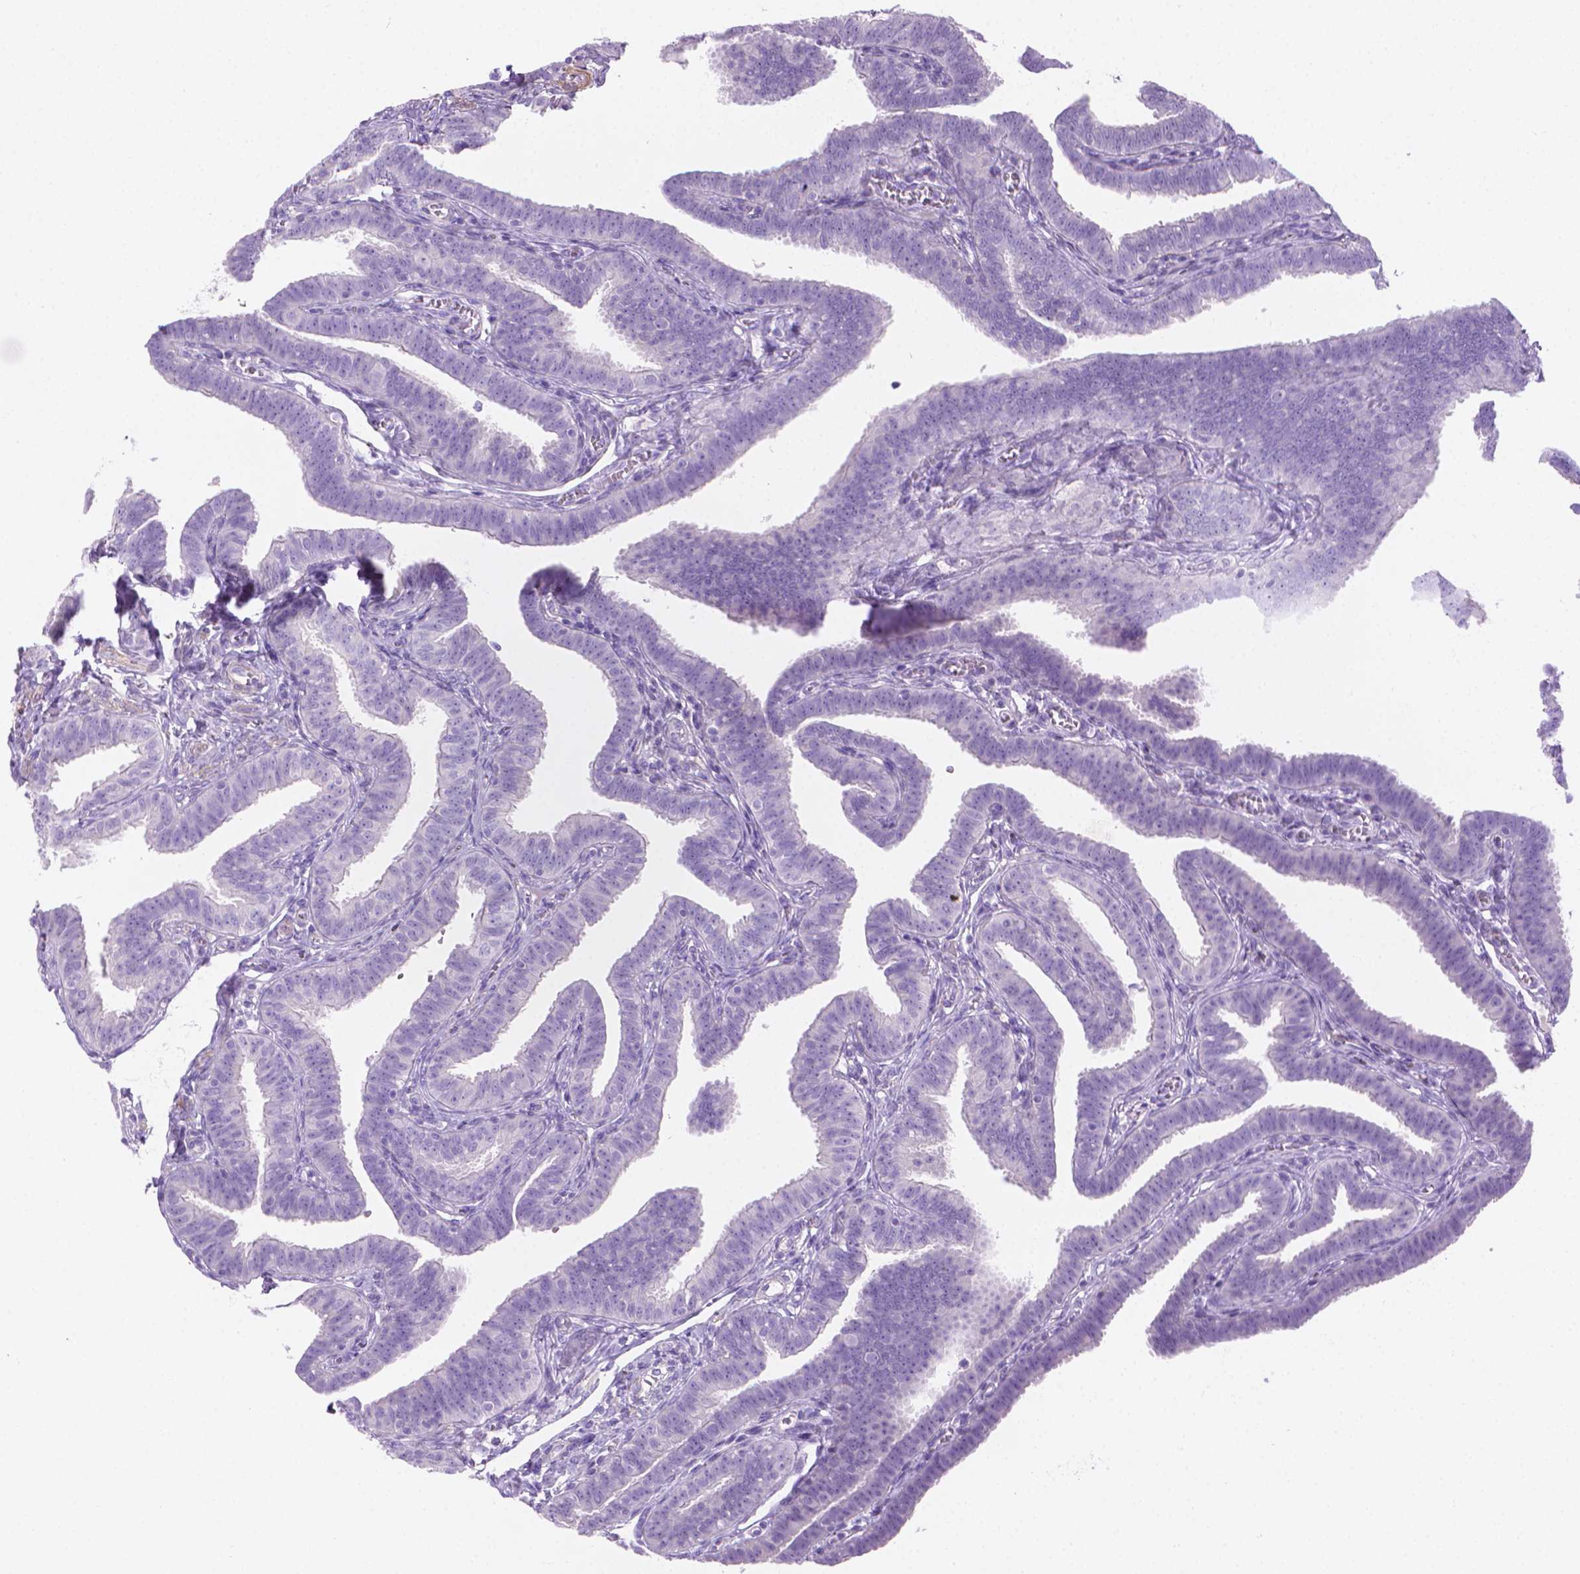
{"staining": {"intensity": "negative", "quantity": "none", "location": "none"}, "tissue": "fallopian tube", "cell_type": "Glandular cells", "image_type": "normal", "snomed": [{"axis": "morphology", "description": "Normal tissue, NOS"}, {"axis": "topography", "description": "Fallopian tube"}], "caption": "High power microscopy photomicrograph of an IHC histopathology image of normal fallopian tube, revealing no significant expression in glandular cells. The staining was performed using DAB (3,3'-diaminobenzidine) to visualize the protein expression in brown, while the nuclei were stained in blue with hematoxylin (Magnification: 20x).", "gene": "FASN", "patient": {"sex": "female", "age": 25}}